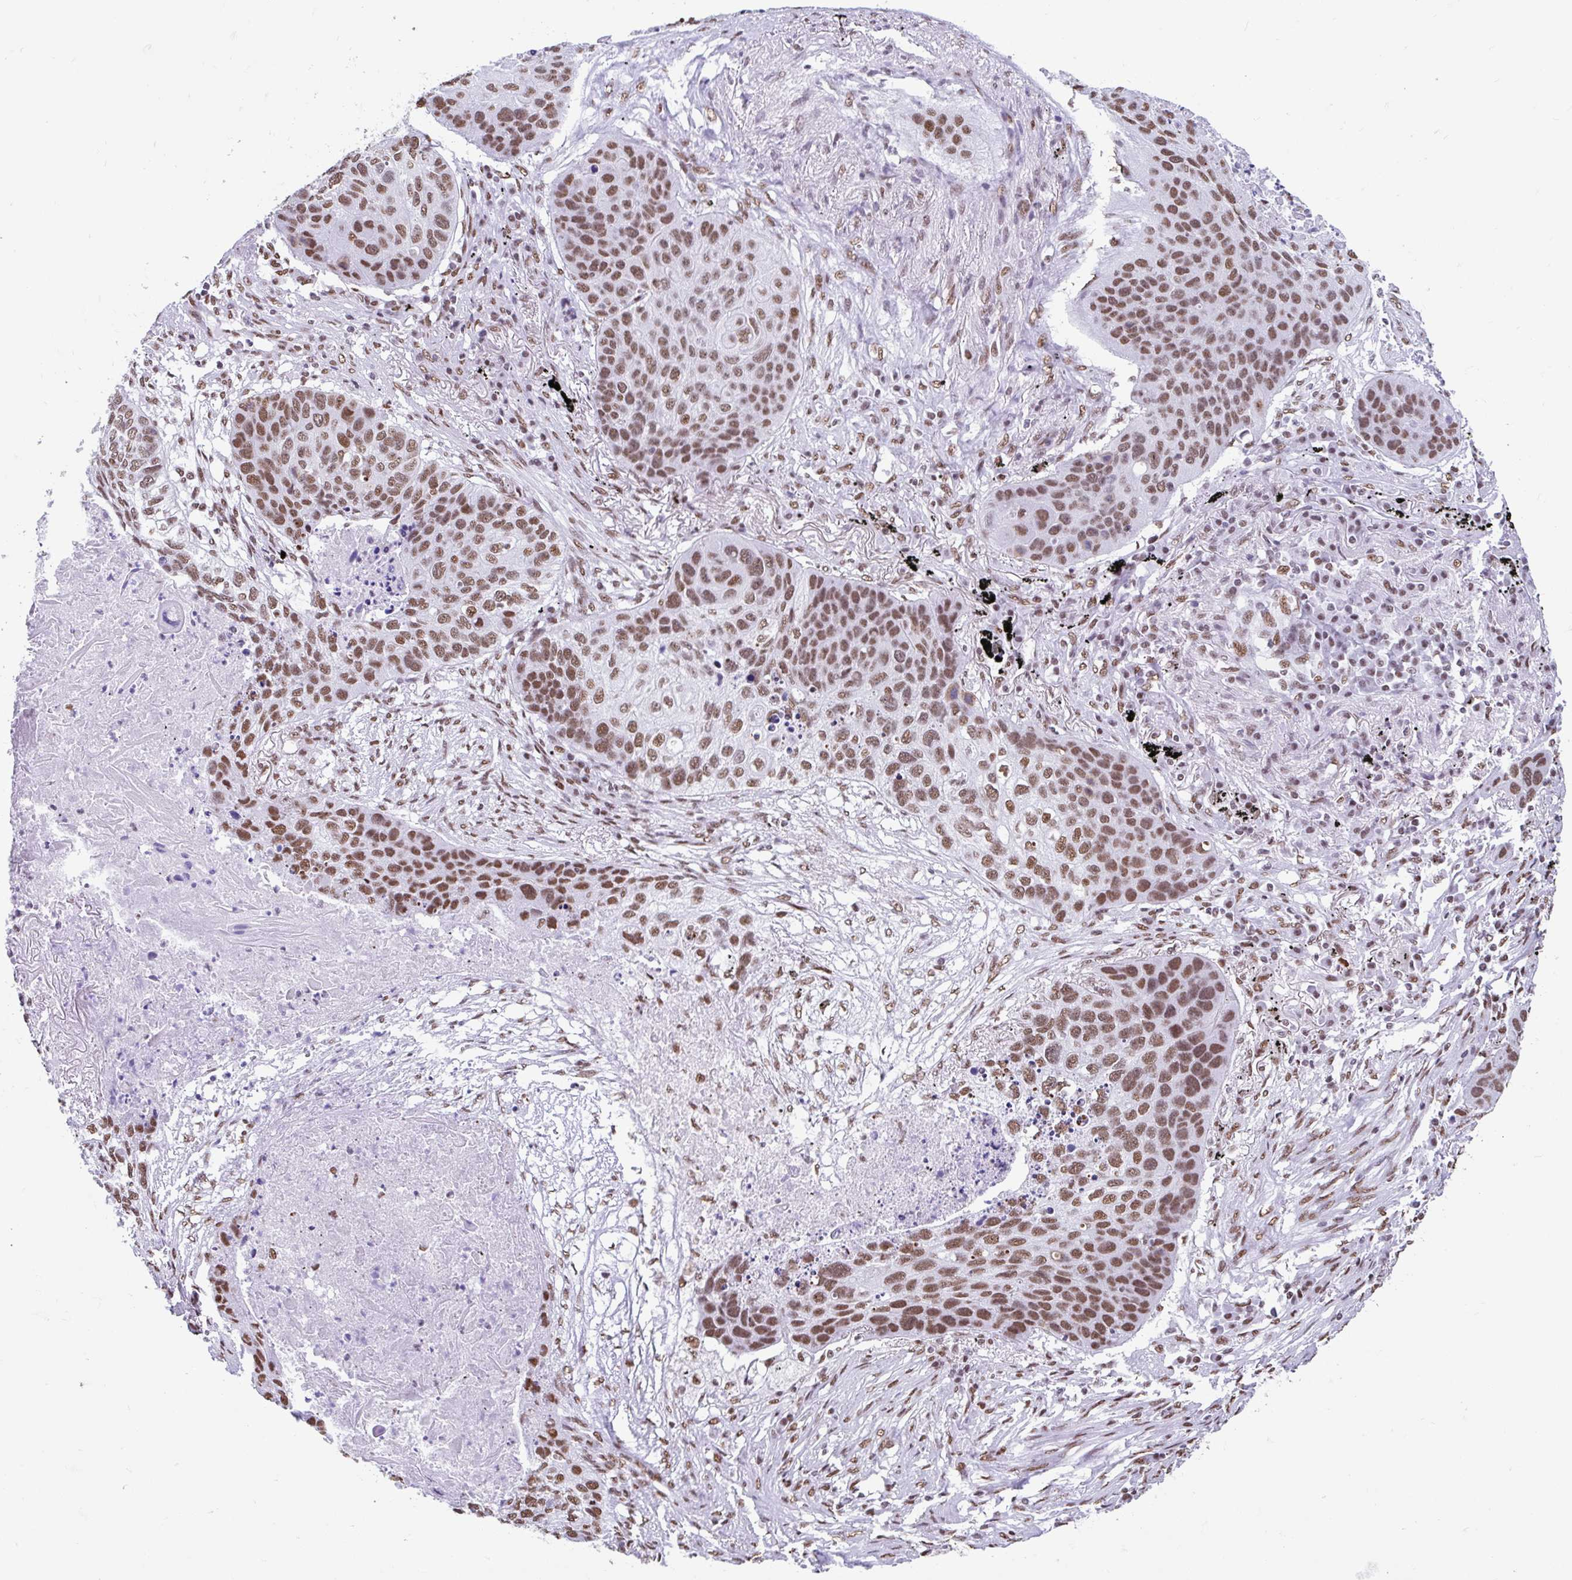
{"staining": {"intensity": "moderate", "quantity": ">75%", "location": "nuclear"}, "tissue": "lung cancer", "cell_type": "Tumor cells", "image_type": "cancer", "snomed": [{"axis": "morphology", "description": "Squamous cell carcinoma, NOS"}, {"axis": "topography", "description": "Lung"}], "caption": "Tumor cells display medium levels of moderate nuclear positivity in approximately >75% of cells in lung squamous cell carcinoma.", "gene": "KHDRBS1", "patient": {"sex": "female", "age": 63}}